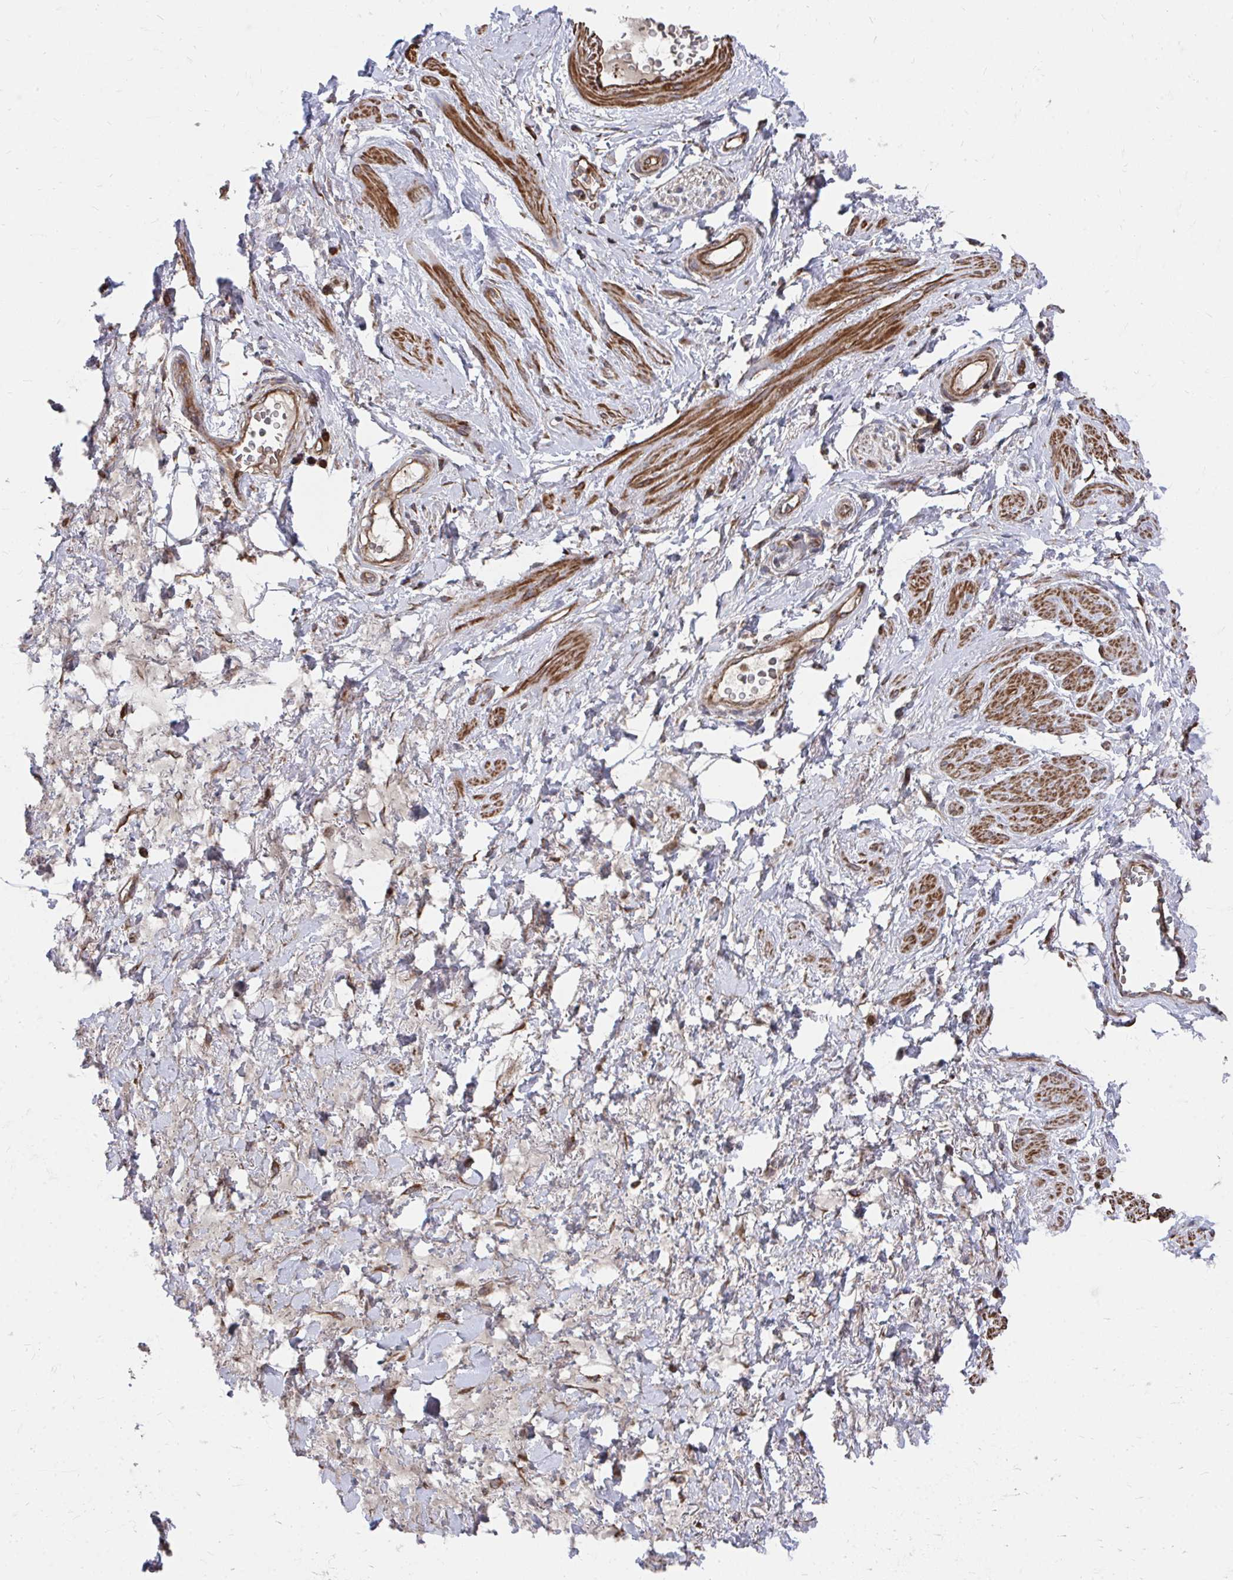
{"staining": {"intensity": "negative", "quantity": "none", "location": "none"}, "tissue": "adipose tissue", "cell_type": "Adipocytes", "image_type": "normal", "snomed": [{"axis": "morphology", "description": "Normal tissue, NOS"}, {"axis": "topography", "description": "Vagina"}, {"axis": "topography", "description": "Peripheral nerve tissue"}], "caption": "Immunohistochemistry of unremarkable adipose tissue reveals no expression in adipocytes.", "gene": "FAM89A", "patient": {"sex": "female", "age": 71}}